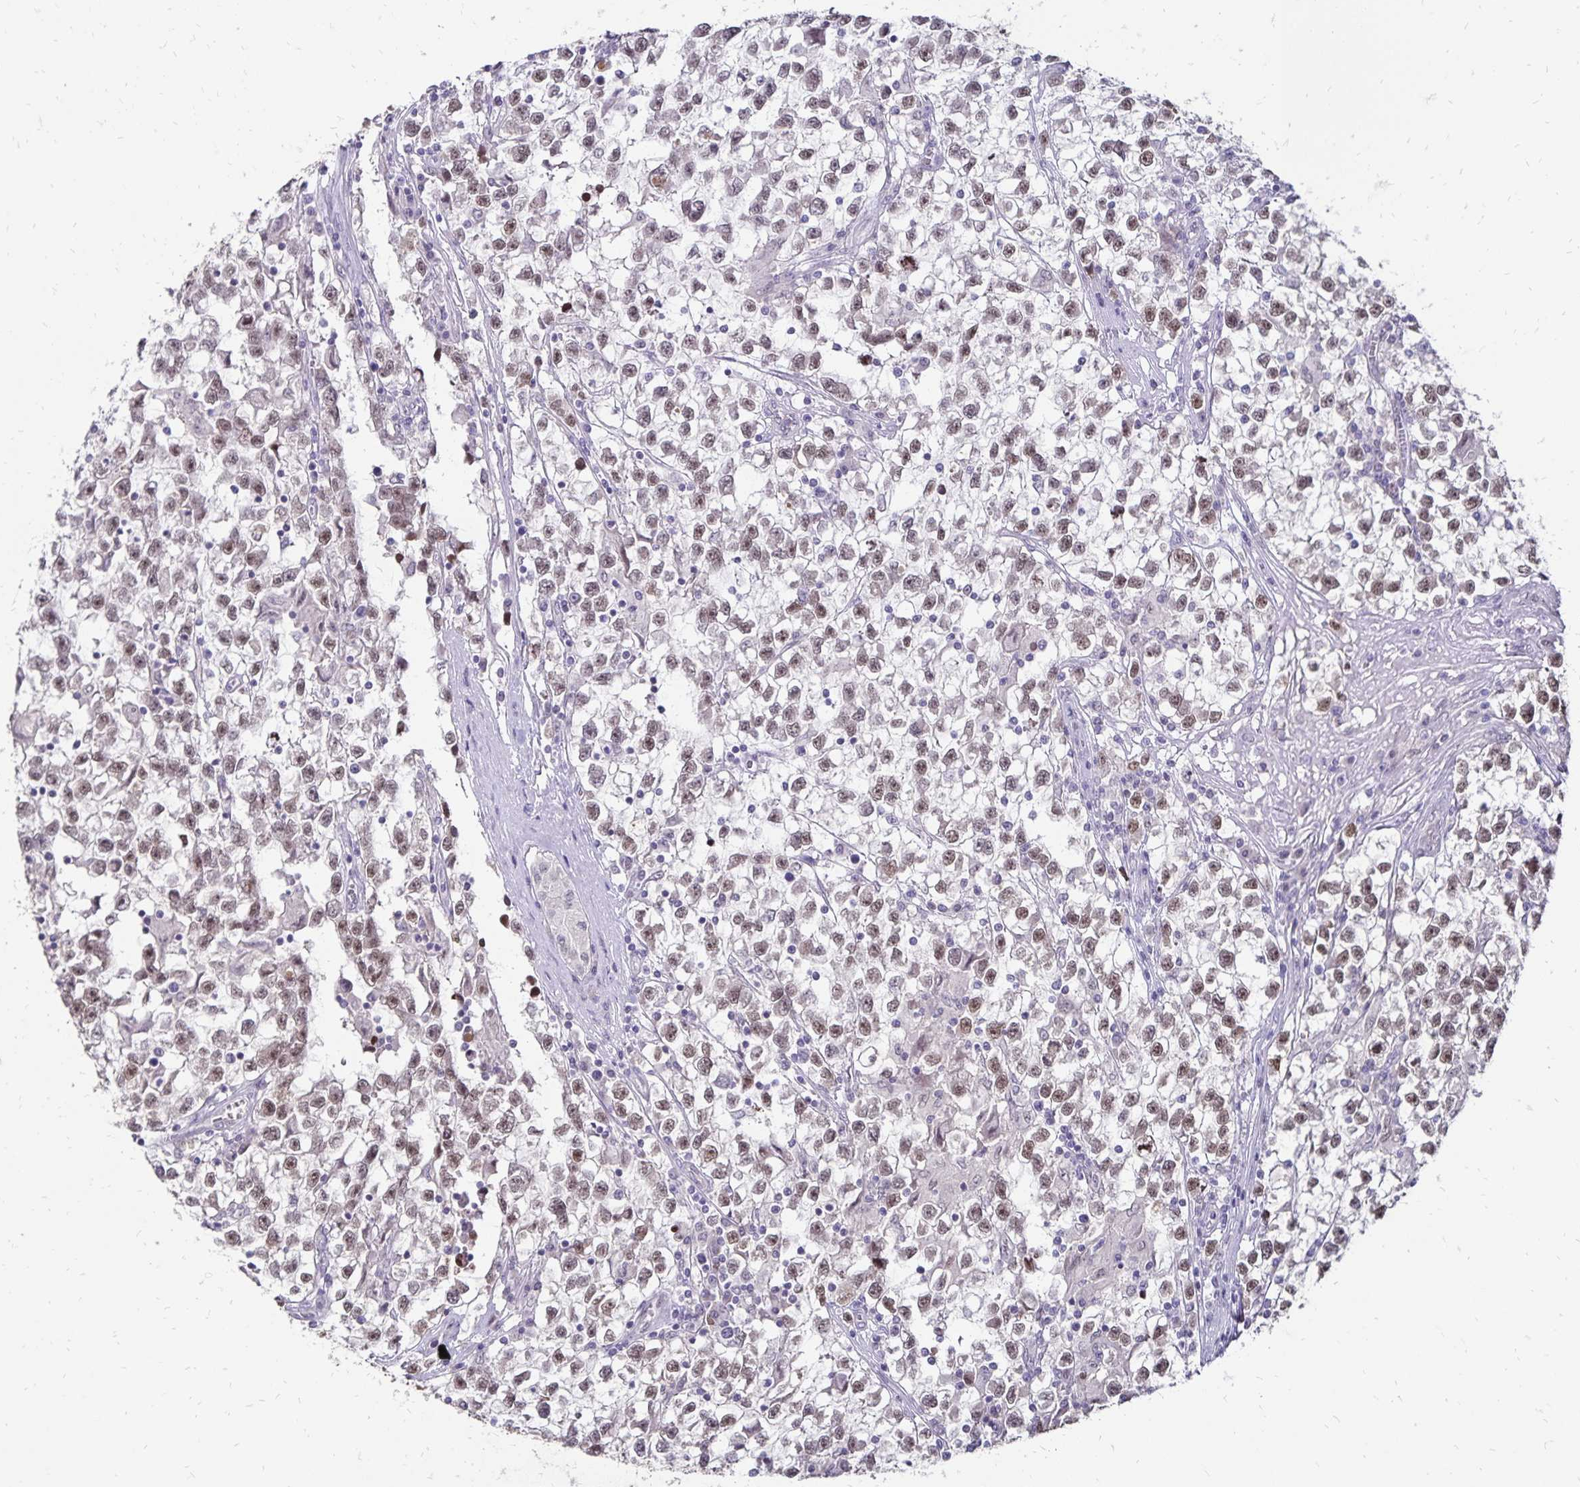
{"staining": {"intensity": "weak", "quantity": ">75%", "location": "nuclear"}, "tissue": "testis cancer", "cell_type": "Tumor cells", "image_type": "cancer", "snomed": [{"axis": "morphology", "description": "Seminoma, NOS"}, {"axis": "topography", "description": "Testis"}], "caption": "IHC (DAB) staining of seminoma (testis) displays weak nuclear protein staining in about >75% of tumor cells.", "gene": "POLB", "patient": {"sex": "male", "age": 31}}